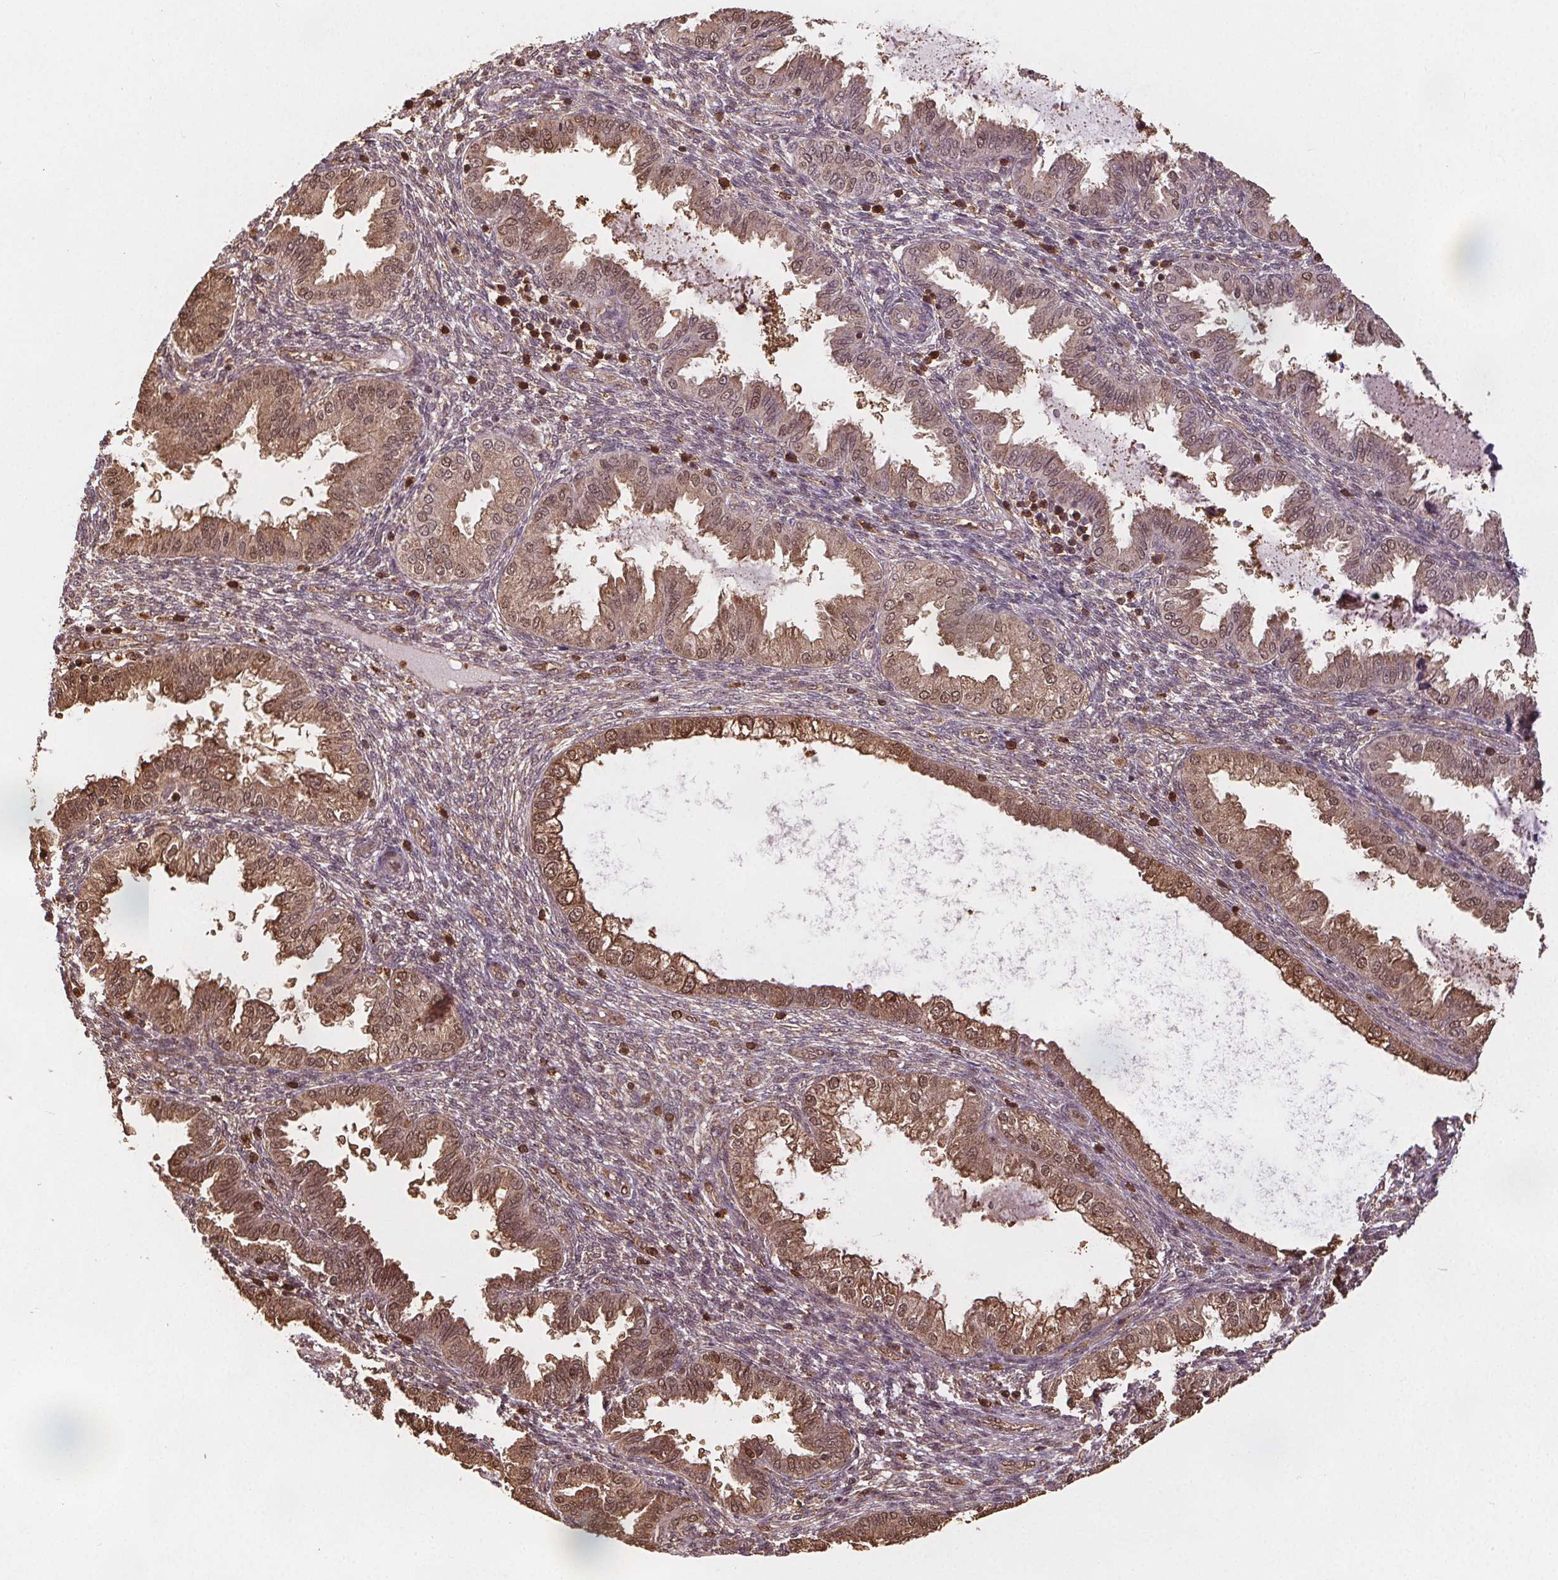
{"staining": {"intensity": "moderate", "quantity": "<25%", "location": "cytoplasmic/membranous,nuclear"}, "tissue": "endometrium", "cell_type": "Cells in endometrial stroma", "image_type": "normal", "snomed": [{"axis": "morphology", "description": "Normal tissue, NOS"}, {"axis": "topography", "description": "Endometrium"}], "caption": "DAB (3,3'-diaminobenzidine) immunohistochemical staining of benign human endometrium reveals moderate cytoplasmic/membranous,nuclear protein positivity in about <25% of cells in endometrial stroma. (brown staining indicates protein expression, while blue staining denotes nuclei).", "gene": "ENO1", "patient": {"sex": "female", "age": 33}}